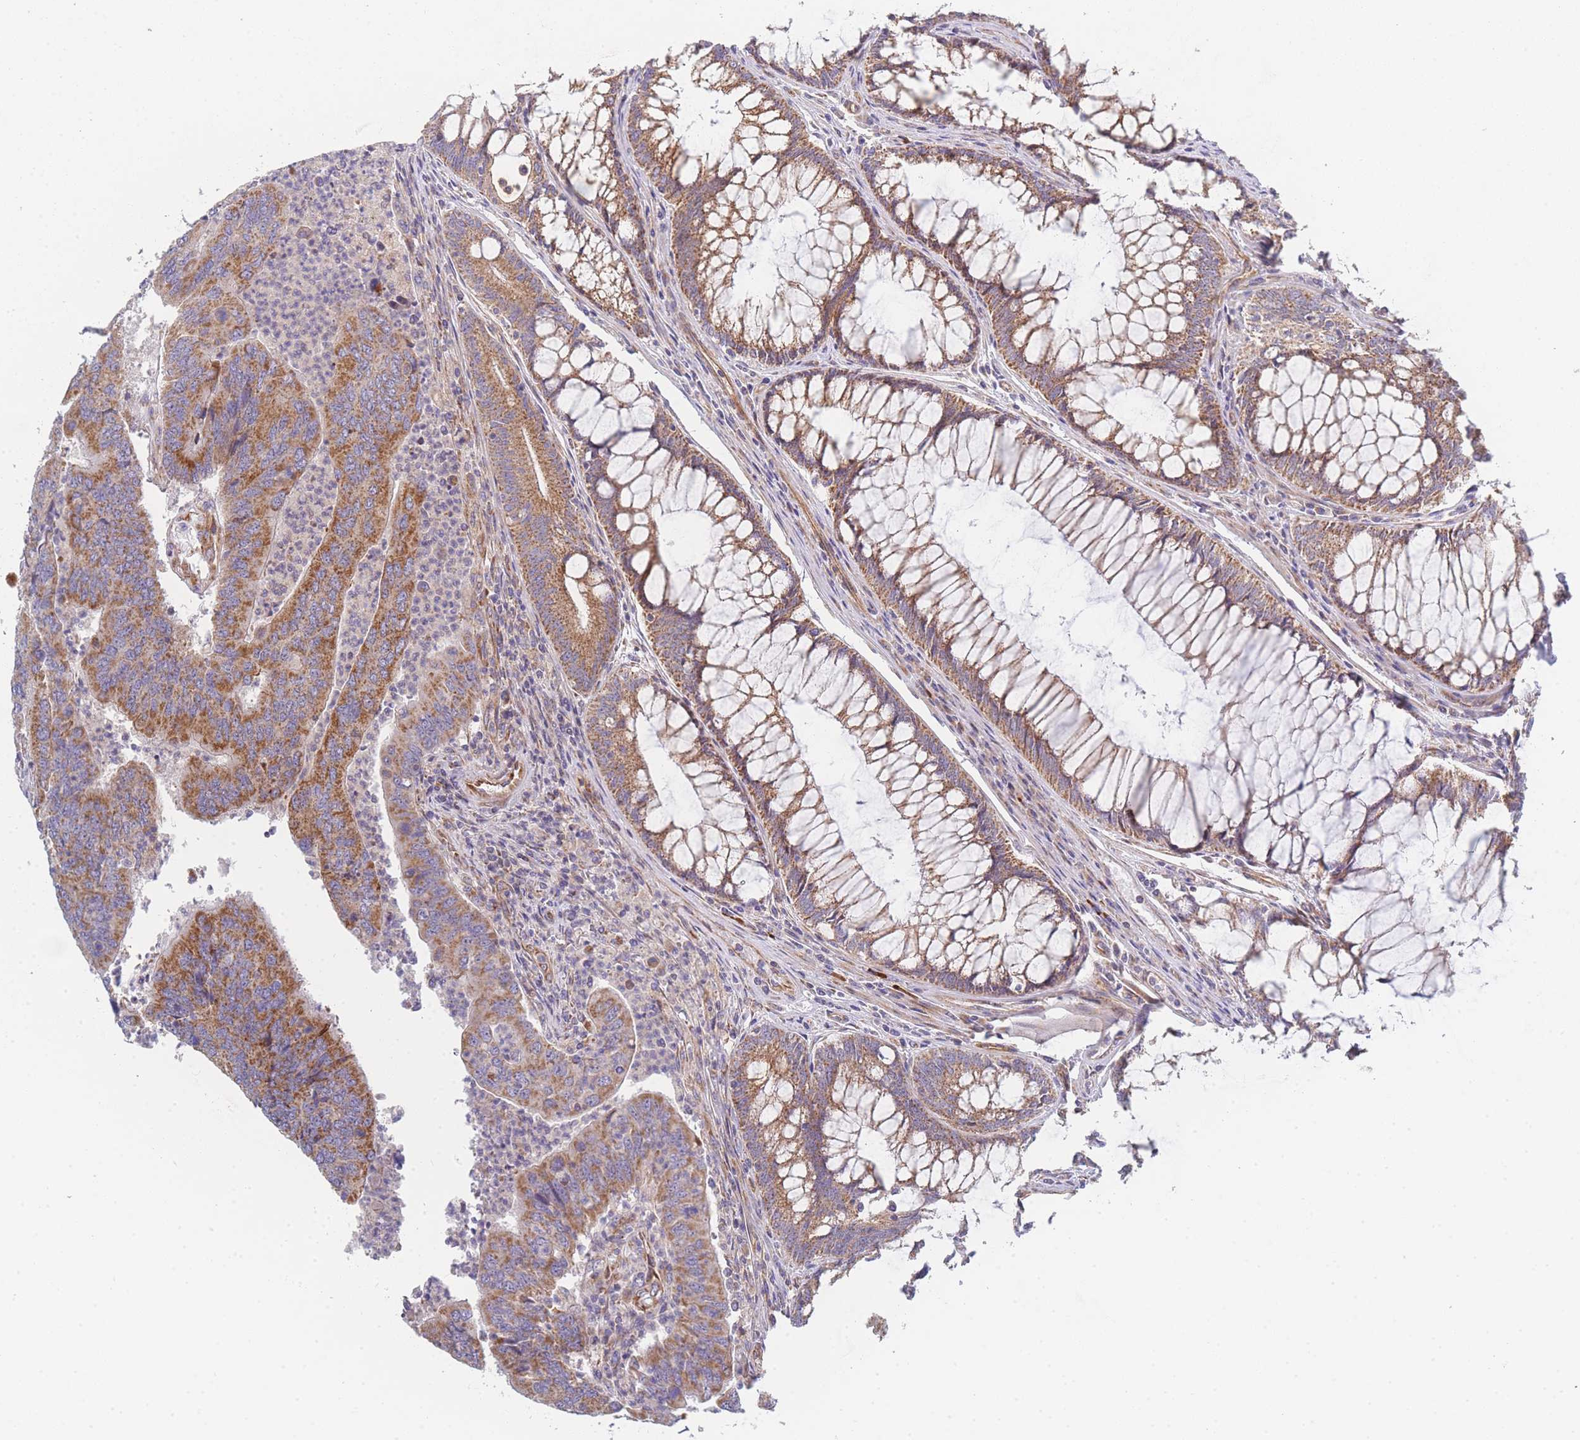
{"staining": {"intensity": "strong", "quantity": ">75%", "location": "cytoplasmic/membranous"}, "tissue": "colorectal cancer", "cell_type": "Tumor cells", "image_type": "cancer", "snomed": [{"axis": "morphology", "description": "Adenocarcinoma, NOS"}, {"axis": "topography", "description": "Colon"}], "caption": "Strong cytoplasmic/membranous protein expression is appreciated in approximately >75% of tumor cells in colorectal cancer.", "gene": "MTRES1", "patient": {"sex": "female", "age": 67}}